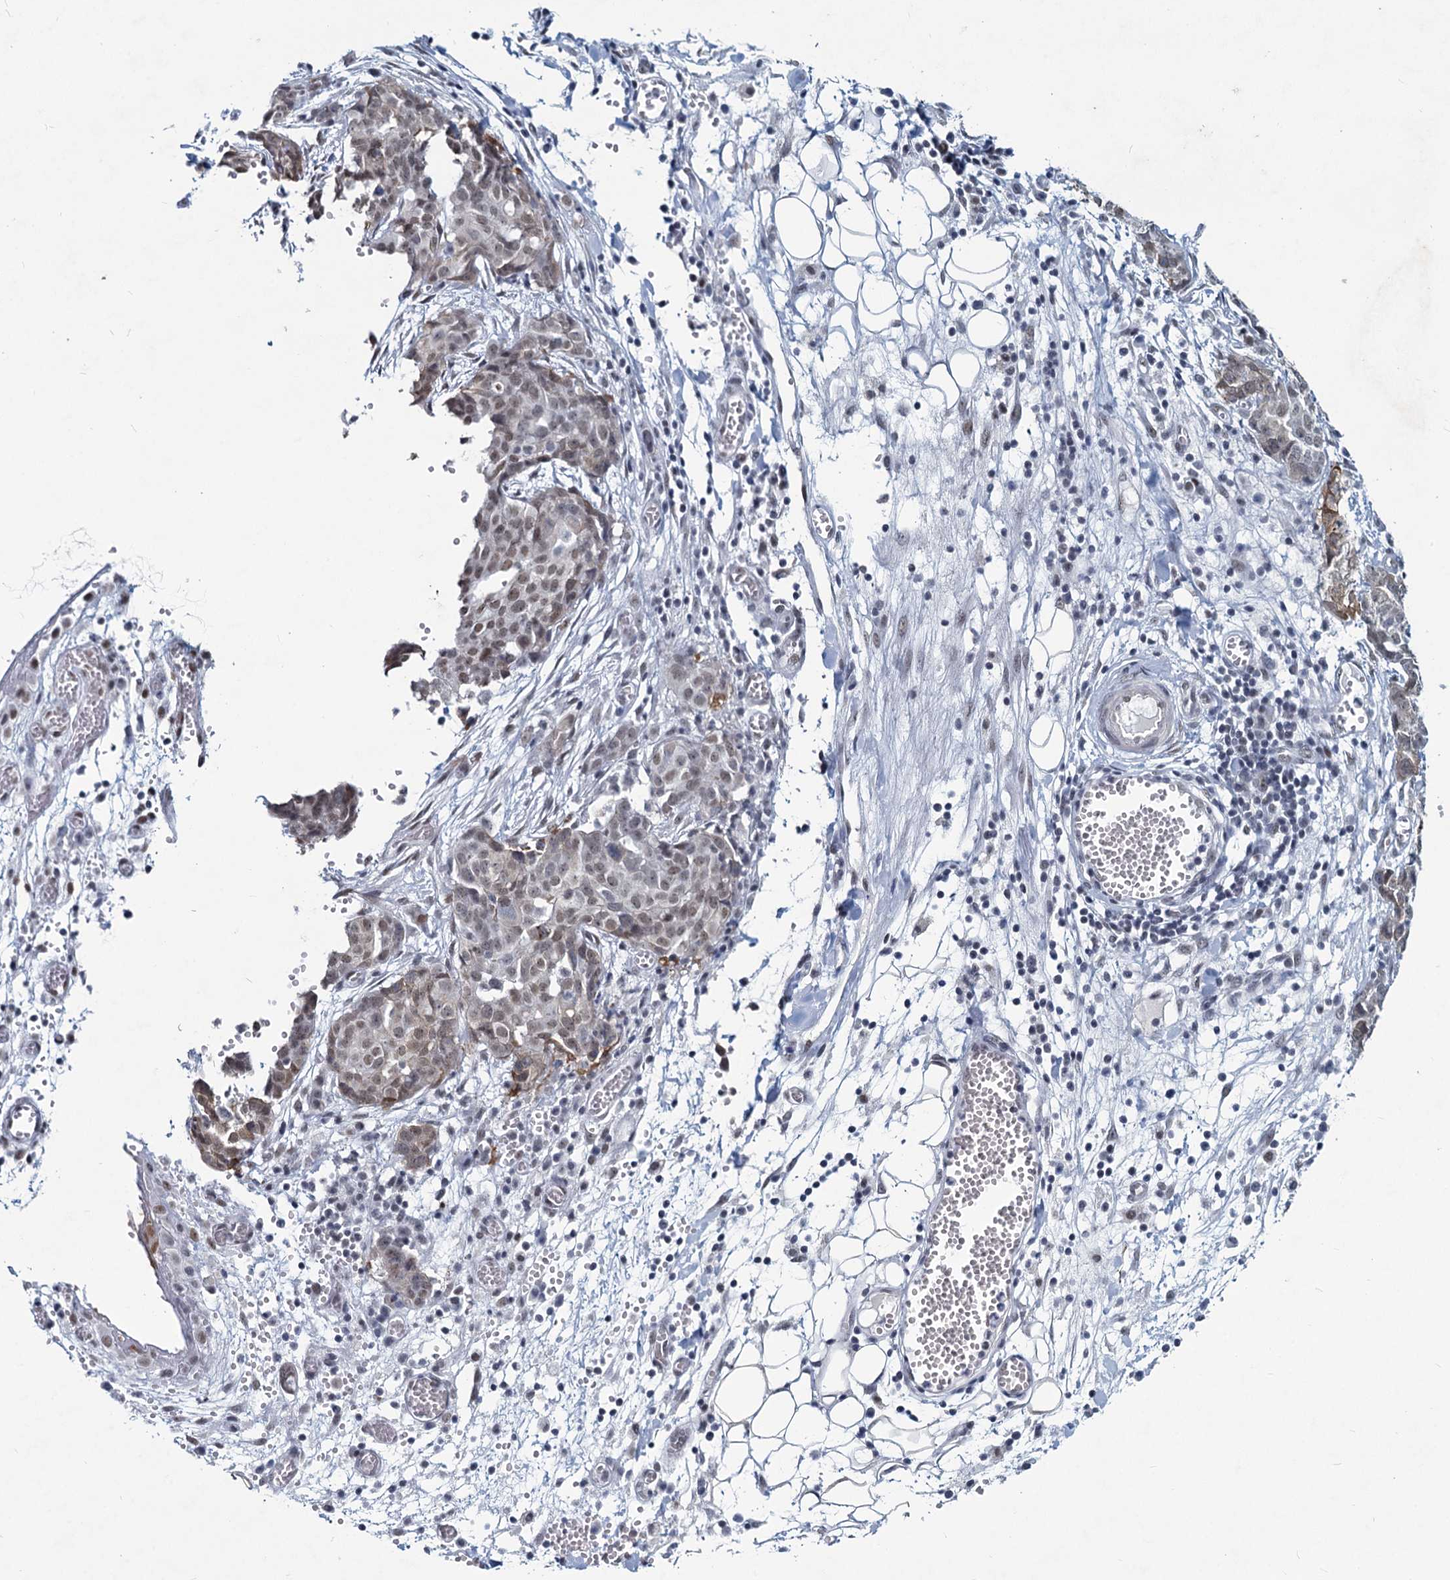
{"staining": {"intensity": "weak", "quantity": "25%-75%", "location": "nuclear"}, "tissue": "ovarian cancer", "cell_type": "Tumor cells", "image_type": "cancer", "snomed": [{"axis": "morphology", "description": "Cystadenocarcinoma, serous, NOS"}, {"axis": "topography", "description": "Soft tissue"}, {"axis": "topography", "description": "Ovary"}], "caption": "Immunohistochemistry (DAB (3,3'-diaminobenzidine)) staining of serous cystadenocarcinoma (ovarian) demonstrates weak nuclear protein expression in about 25%-75% of tumor cells. (brown staining indicates protein expression, while blue staining denotes nuclei).", "gene": "METTL14", "patient": {"sex": "female", "age": 57}}